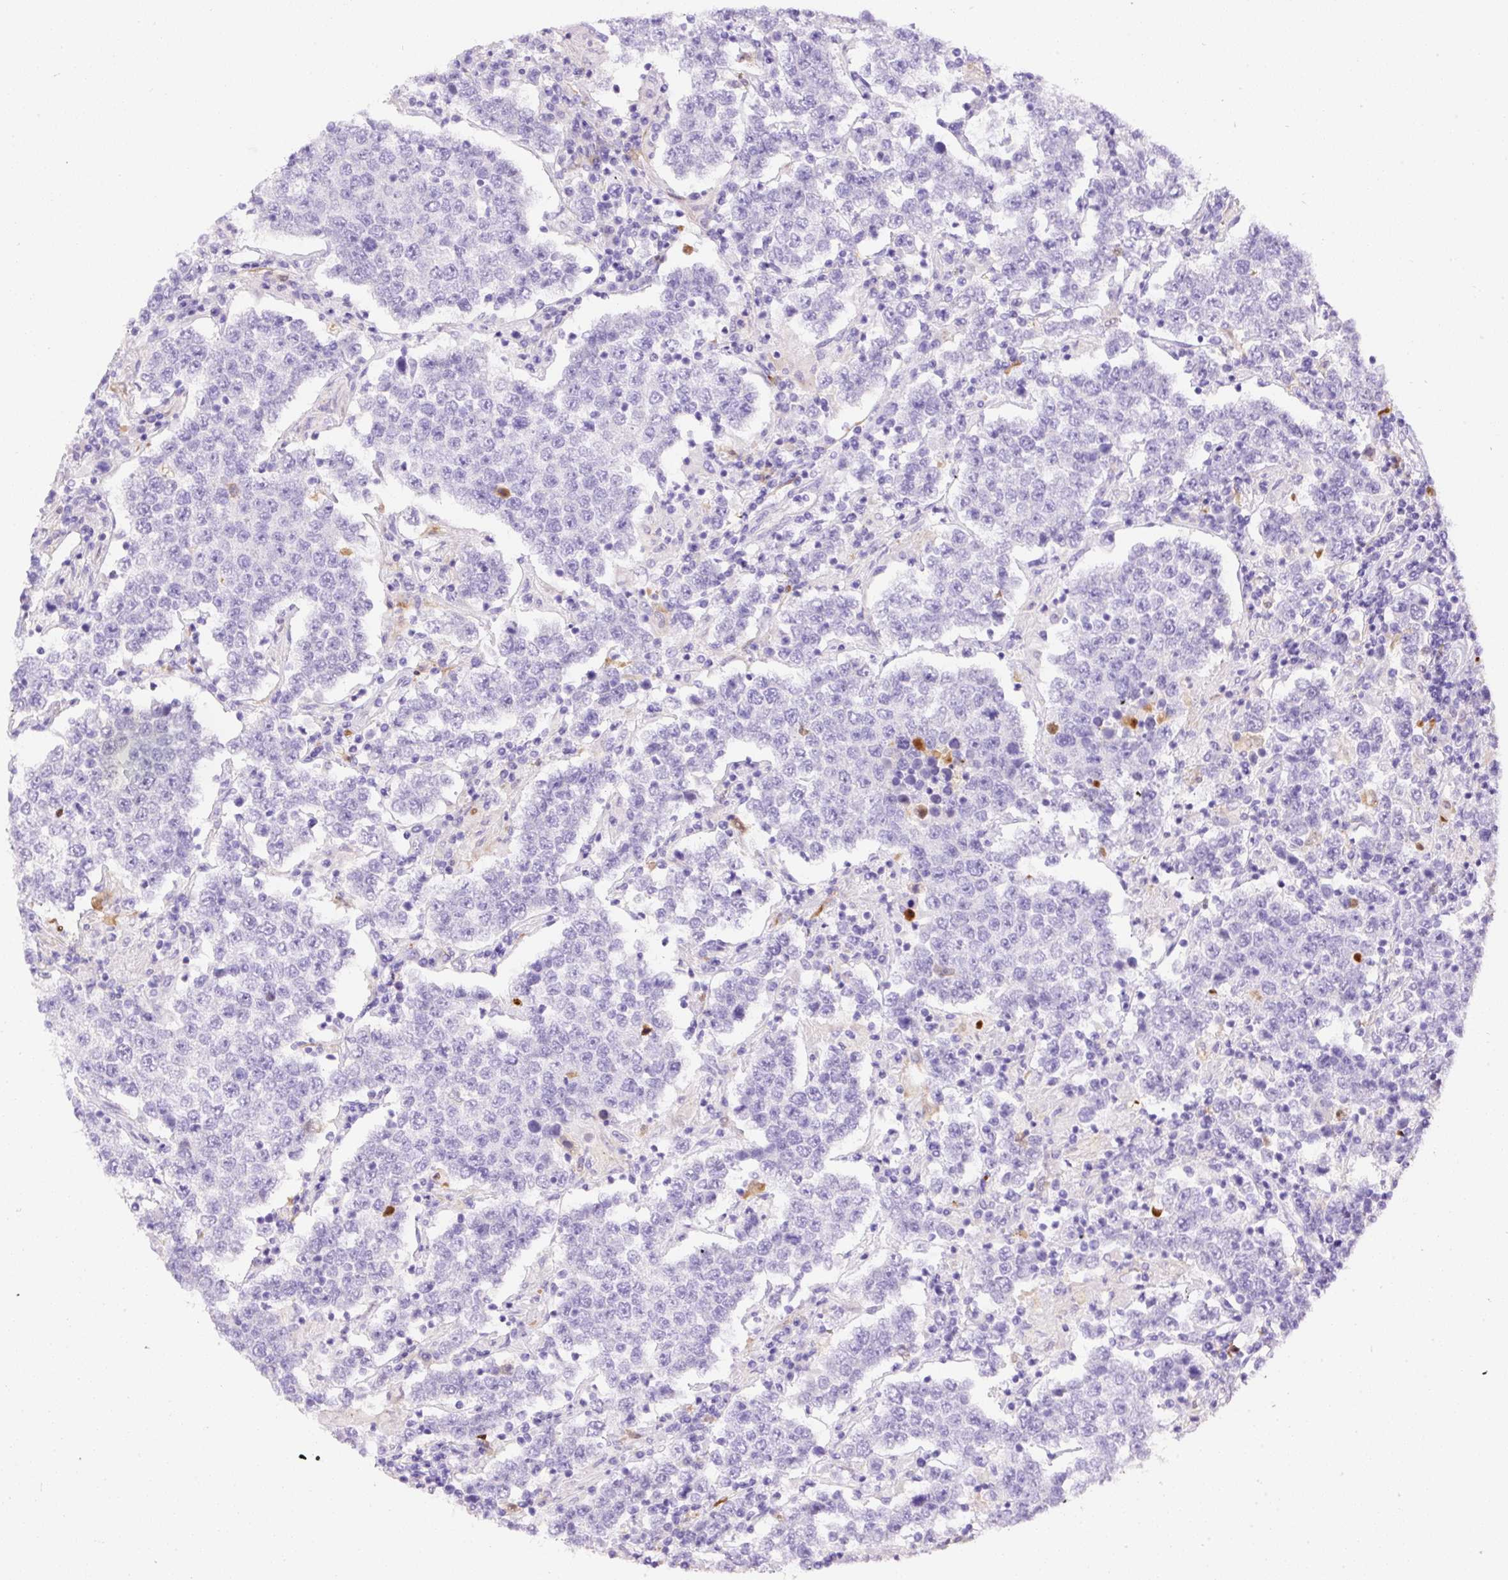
{"staining": {"intensity": "negative", "quantity": "none", "location": "none"}, "tissue": "testis cancer", "cell_type": "Tumor cells", "image_type": "cancer", "snomed": [{"axis": "morphology", "description": "Normal tissue, NOS"}, {"axis": "morphology", "description": "Urothelial carcinoma, High grade"}, {"axis": "morphology", "description": "Seminoma, NOS"}, {"axis": "morphology", "description": "Carcinoma, Embryonal, NOS"}, {"axis": "topography", "description": "Urinary bladder"}, {"axis": "topography", "description": "Testis"}], "caption": "This photomicrograph is of embryonal carcinoma (testis) stained with IHC to label a protein in brown with the nuclei are counter-stained blue. There is no expression in tumor cells.", "gene": "APCS", "patient": {"sex": "male", "age": 41}}